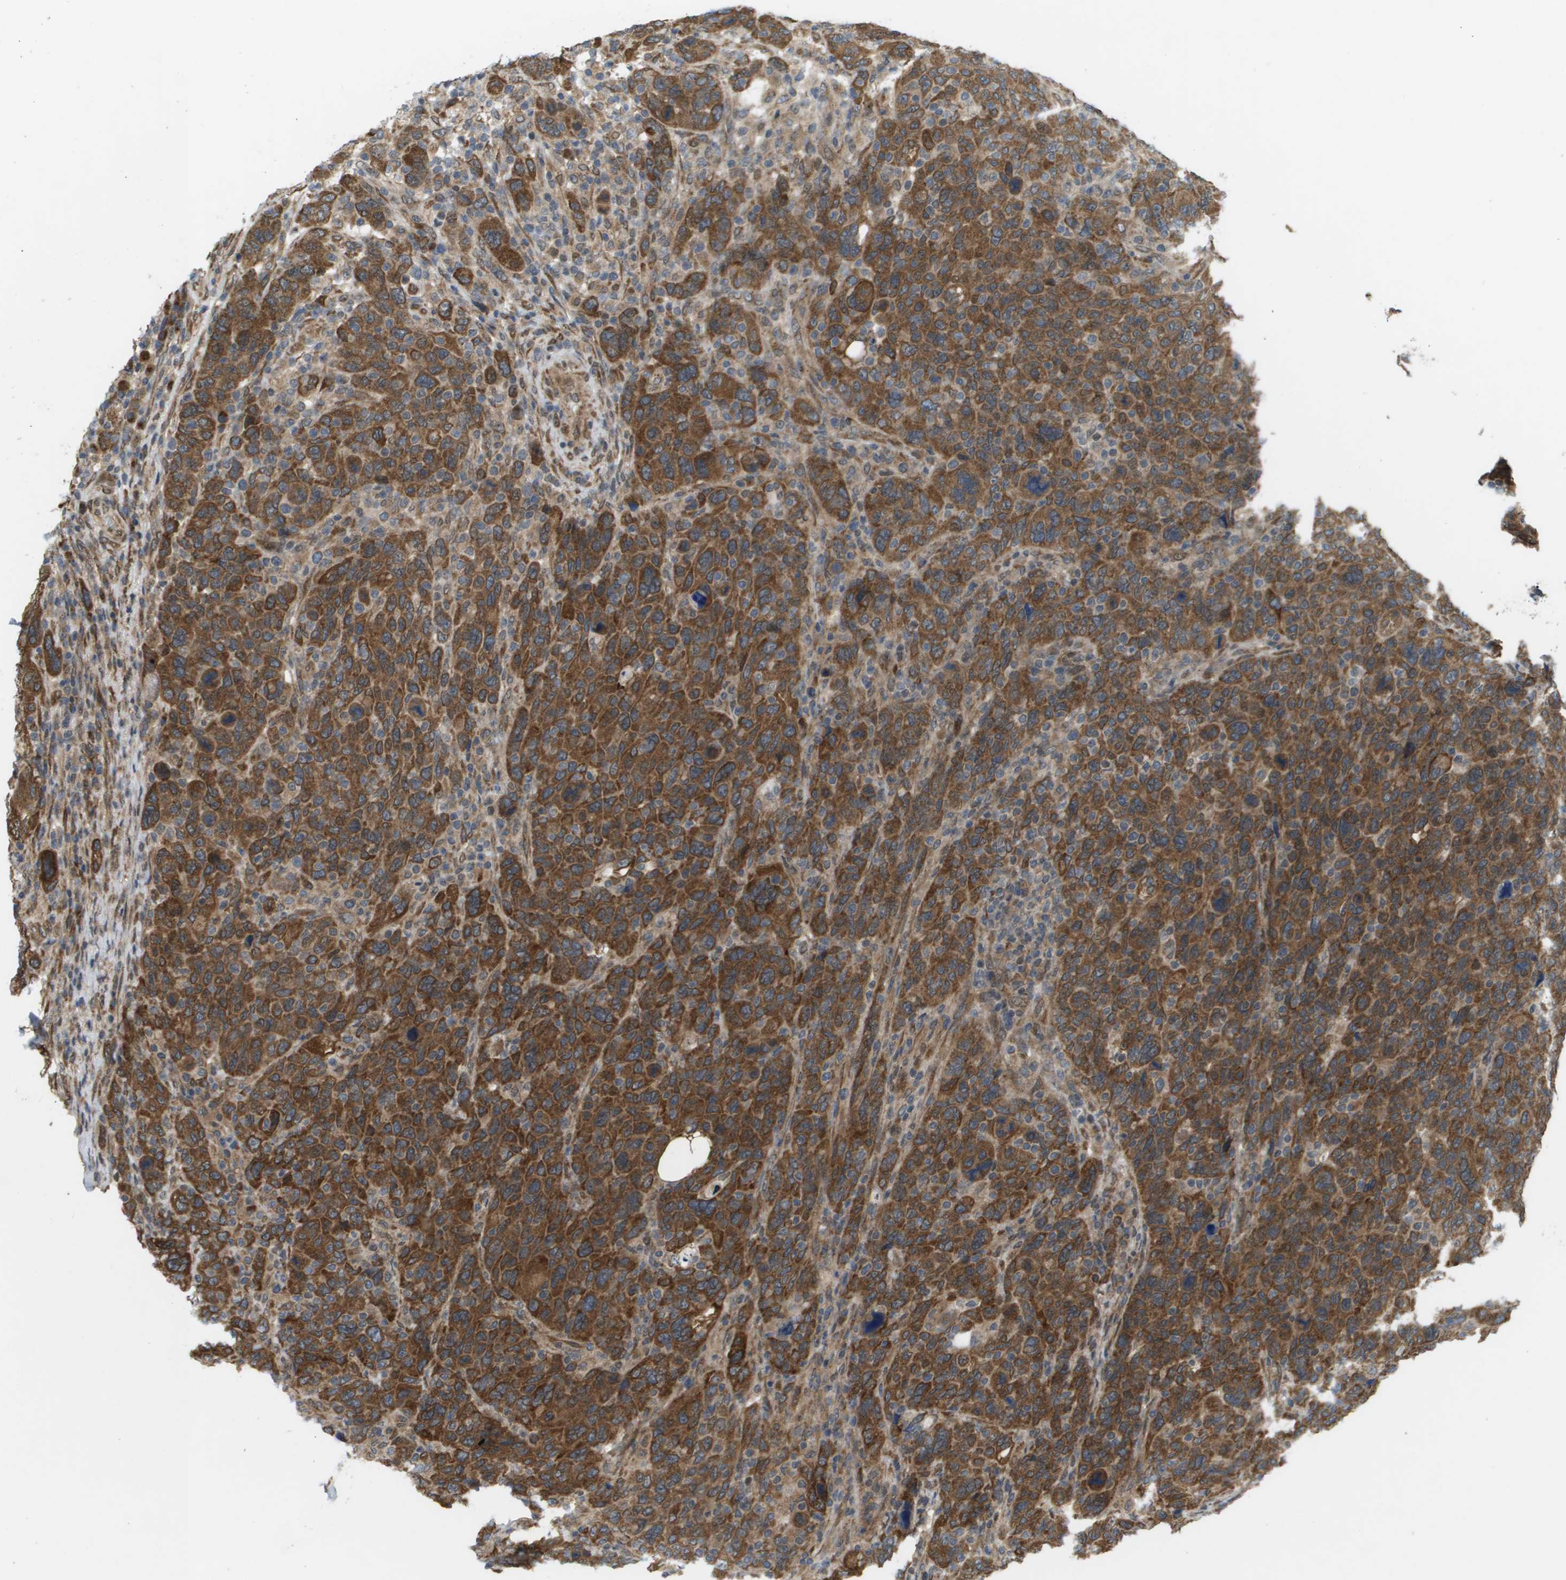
{"staining": {"intensity": "strong", "quantity": ">75%", "location": "cytoplasmic/membranous"}, "tissue": "breast cancer", "cell_type": "Tumor cells", "image_type": "cancer", "snomed": [{"axis": "morphology", "description": "Duct carcinoma"}, {"axis": "topography", "description": "Breast"}], "caption": "Immunohistochemical staining of human breast cancer (infiltrating ductal carcinoma) exhibits strong cytoplasmic/membranous protein staining in about >75% of tumor cells.", "gene": "IFNLR1", "patient": {"sex": "female", "age": 37}}